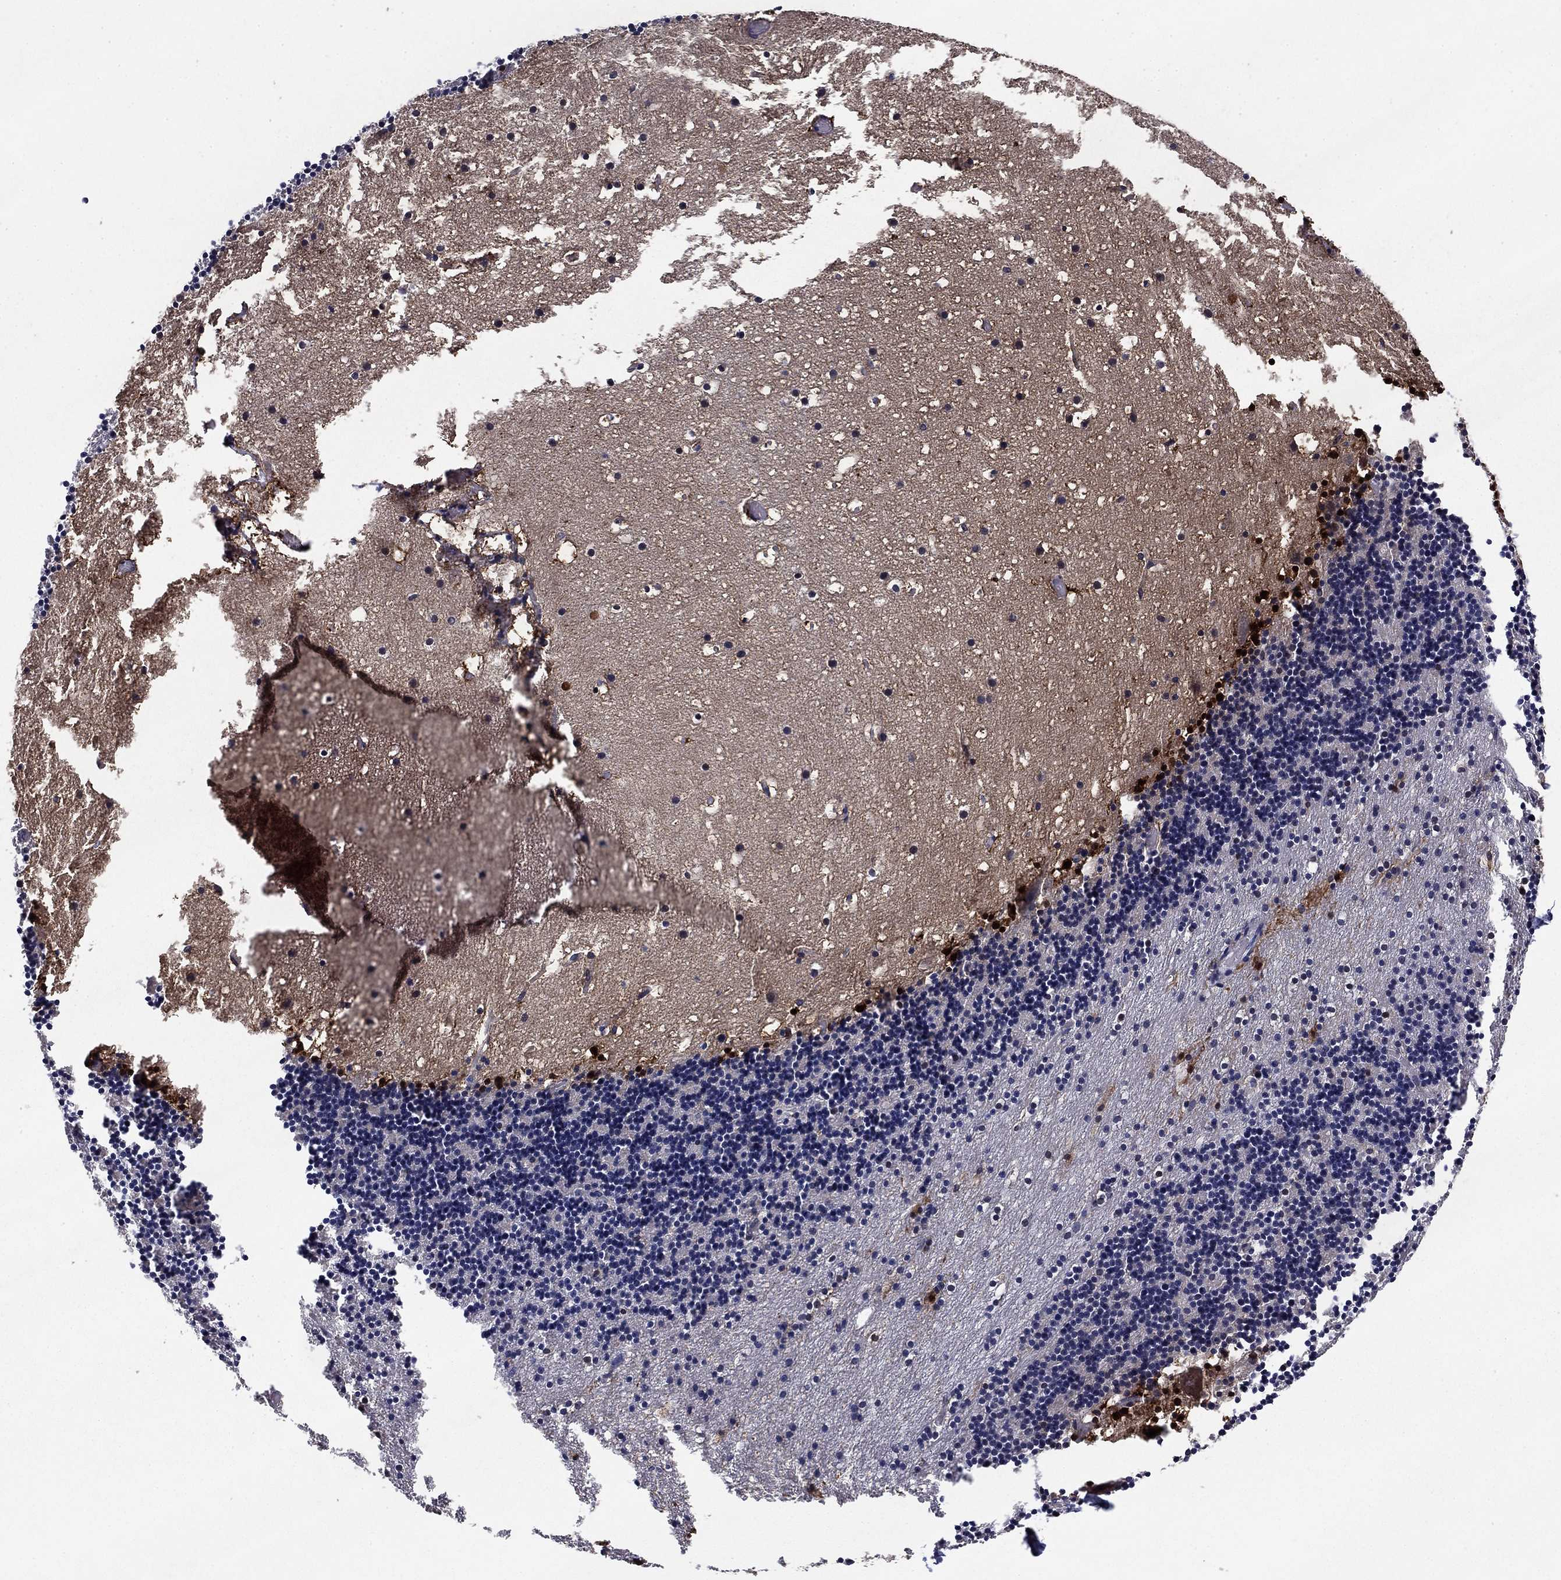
{"staining": {"intensity": "negative", "quantity": "none", "location": "none"}, "tissue": "cerebellum", "cell_type": "Cells in granular layer", "image_type": "normal", "snomed": [{"axis": "morphology", "description": "Normal tissue, NOS"}, {"axis": "topography", "description": "Cerebellum"}], "caption": "This is an immunohistochemistry (IHC) histopathology image of unremarkable cerebellum. There is no expression in cells in granular layer.", "gene": "BCL11A", "patient": {"sex": "male", "age": 37}}